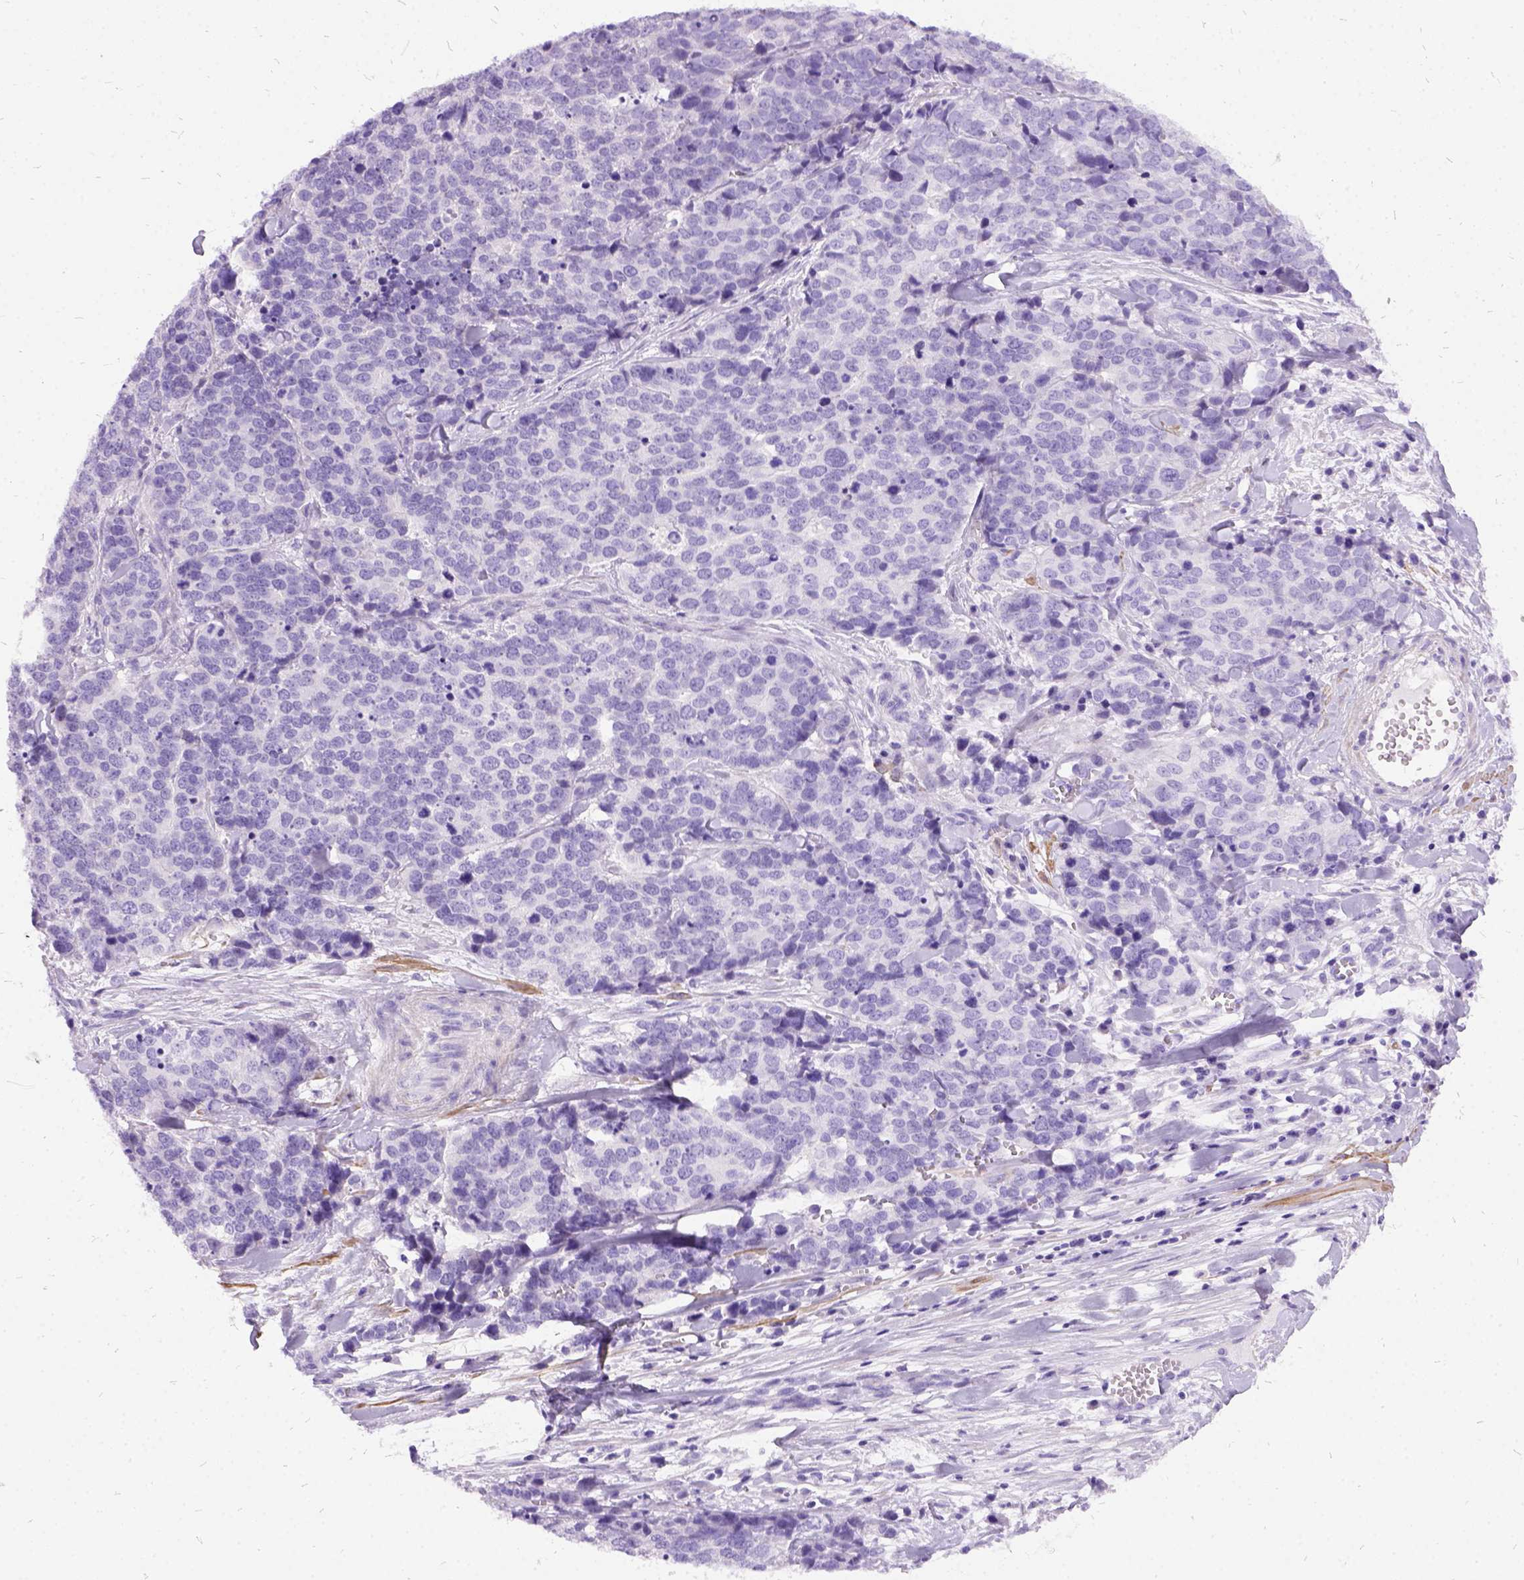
{"staining": {"intensity": "negative", "quantity": "none", "location": "none"}, "tissue": "ovarian cancer", "cell_type": "Tumor cells", "image_type": "cancer", "snomed": [{"axis": "morphology", "description": "Carcinoma, endometroid"}, {"axis": "topography", "description": "Ovary"}], "caption": "Immunohistochemistry photomicrograph of neoplastic tissue: human ovarian endometroid carcinoma stained with DAB exhibits no significant protein staining in tumor cells.", "gene": "PRG2", "patient": {"sex": "female", "age": 65}}